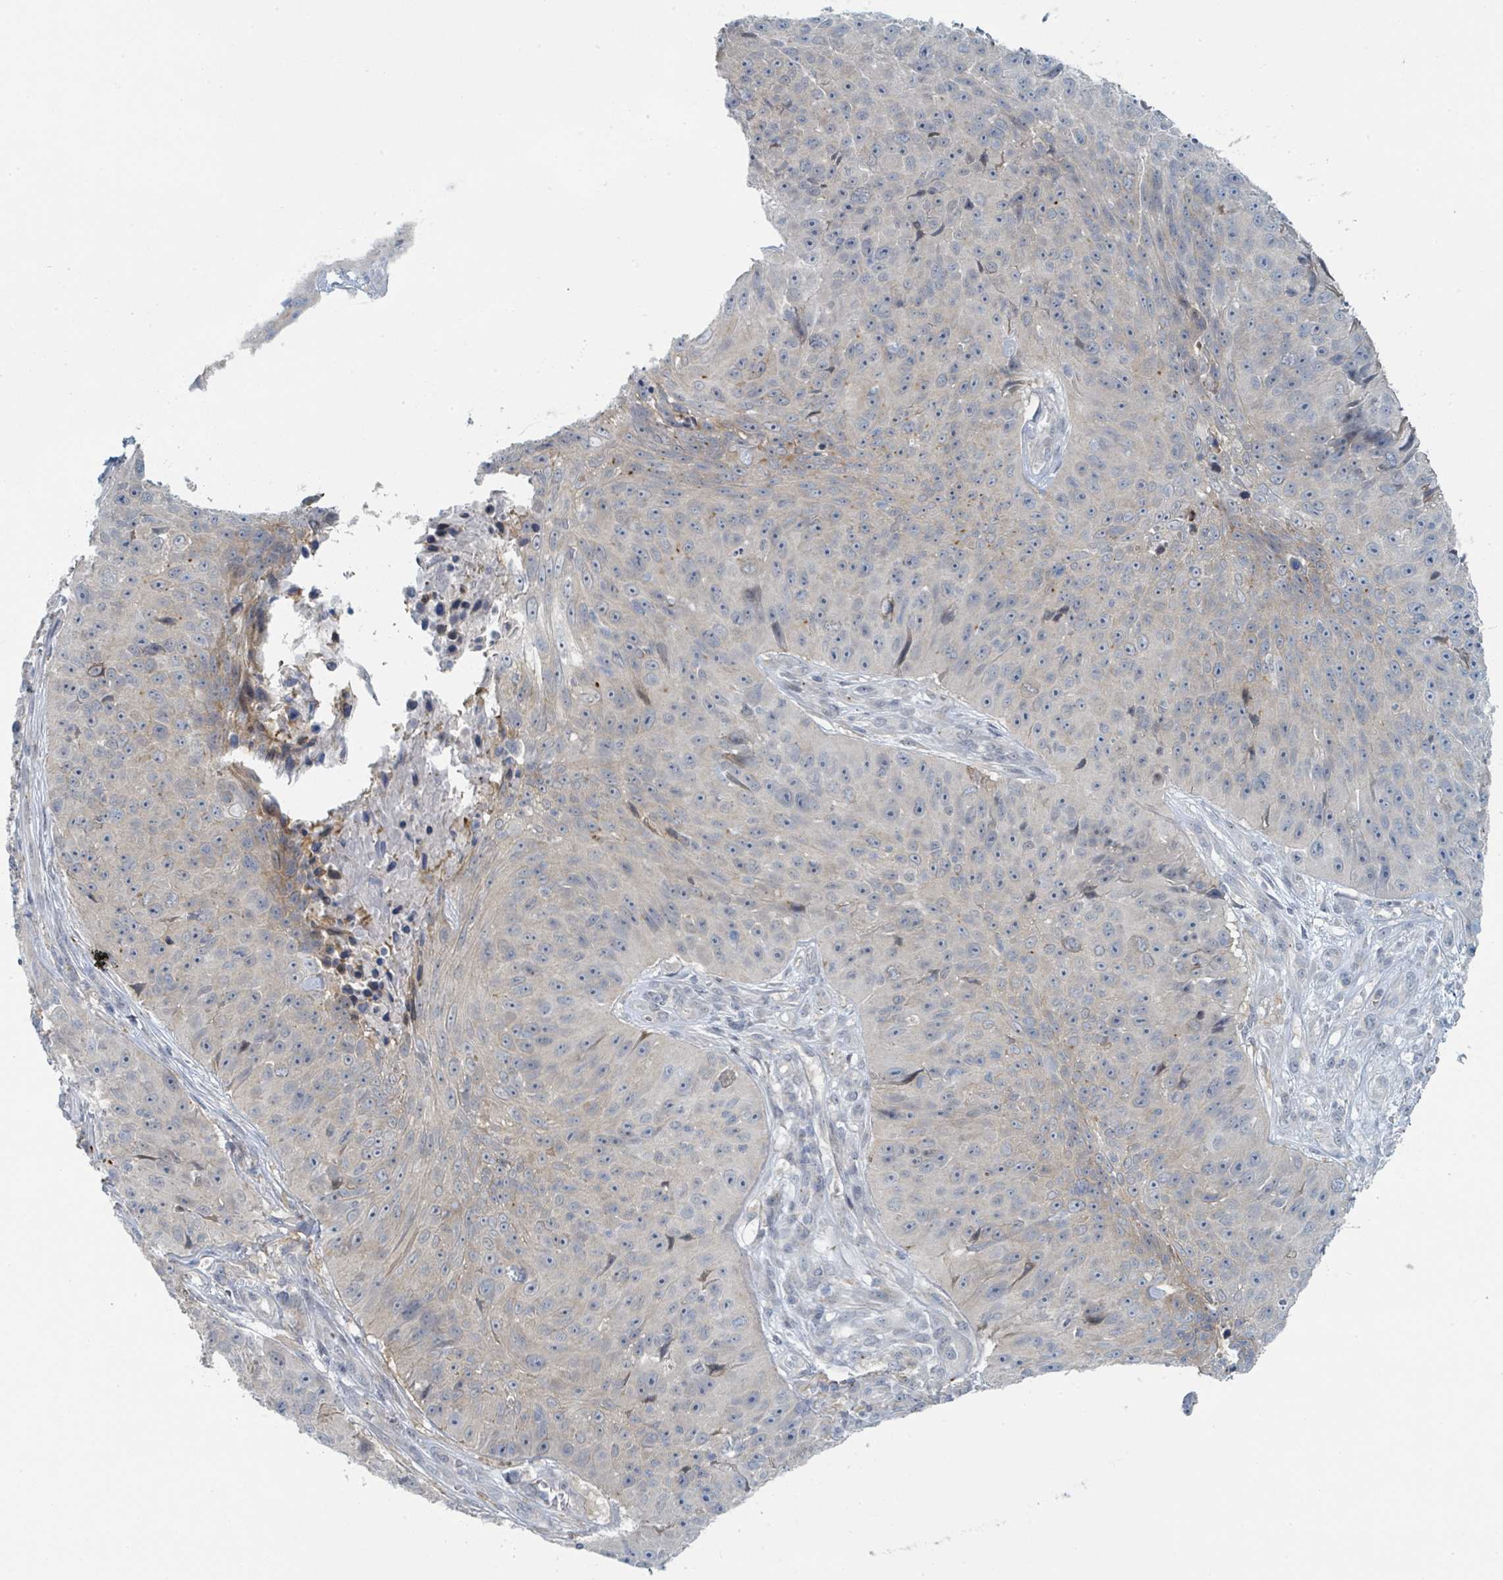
{"staining": {"intensity": "weak", "quantity": "<25%", "location": "cytoplasmic/membranous"}, "tissue": "skin cancer", "cell_type": "Tumor cells", "image_type": "cancer", "snomed": [{"axis": "morphology", "description": "Squamous cell carcinoma, NOS"}, {"axis": "topography", "description": "Skin"}], "caption": "Immunohistochemical staining of skin cancer shows no significant expression in tumor cells.", "gene": "ANKRD55", "patient": {"sex": "female", "age": 87}}